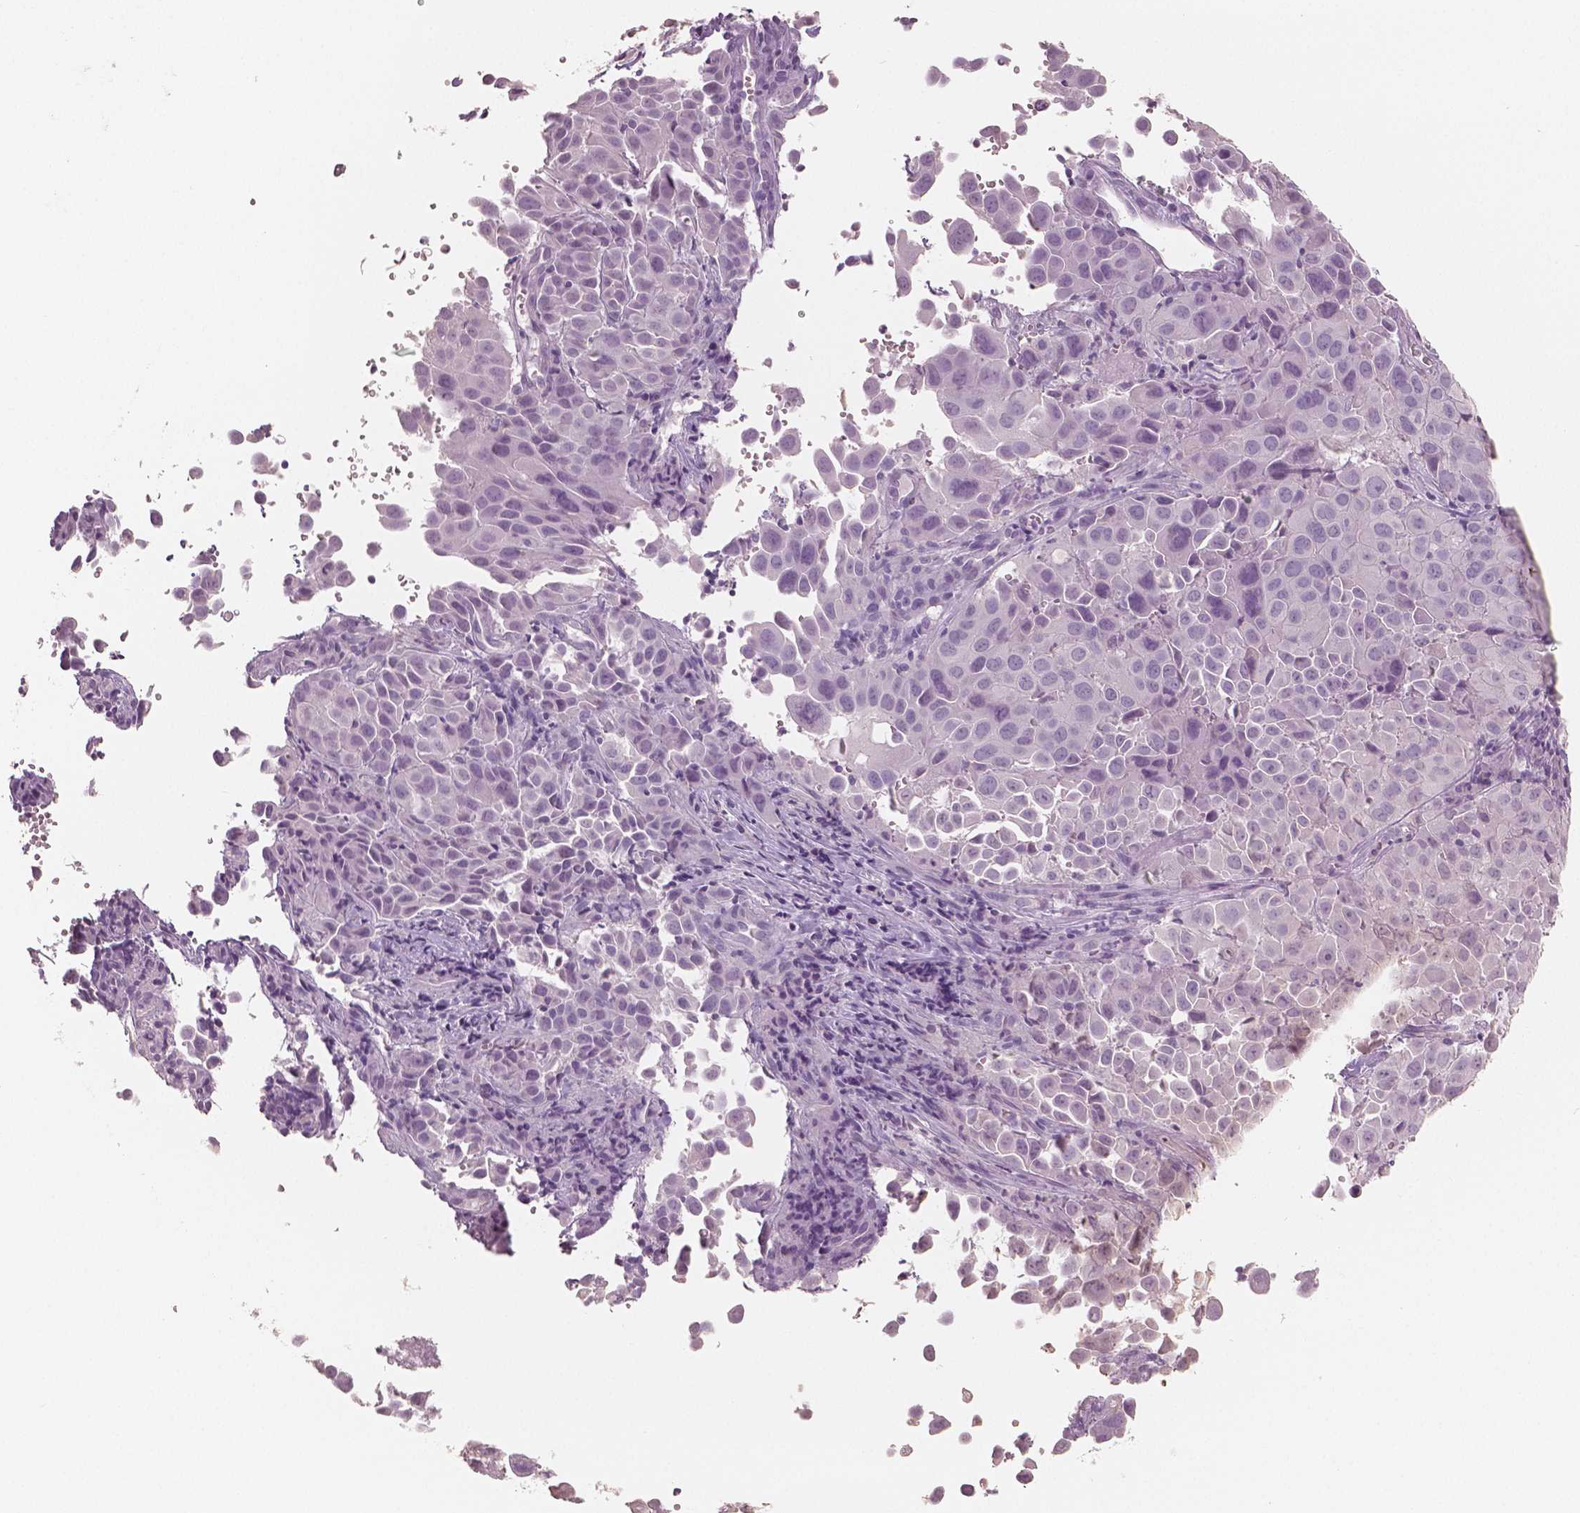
{"staining": {"intensity": "negative", "quantity": "none", "location": "none"}, "tissue": "cervical cancer", "cell_type": "Tumor cells", "image_type": "cancer", "snomed": [{"axis": "morphology", "description": "Squamous cell carcinoma, NOS"}, {"axis": "topography", "description": "Cervix"}], "caption": "This is an IHC histopathology image of cervical cancer (squamous cell carcinoma). There is no staining in tumor cells.", "gene": "NECAB2", "patient": {"sex": "female", "age": 55}}